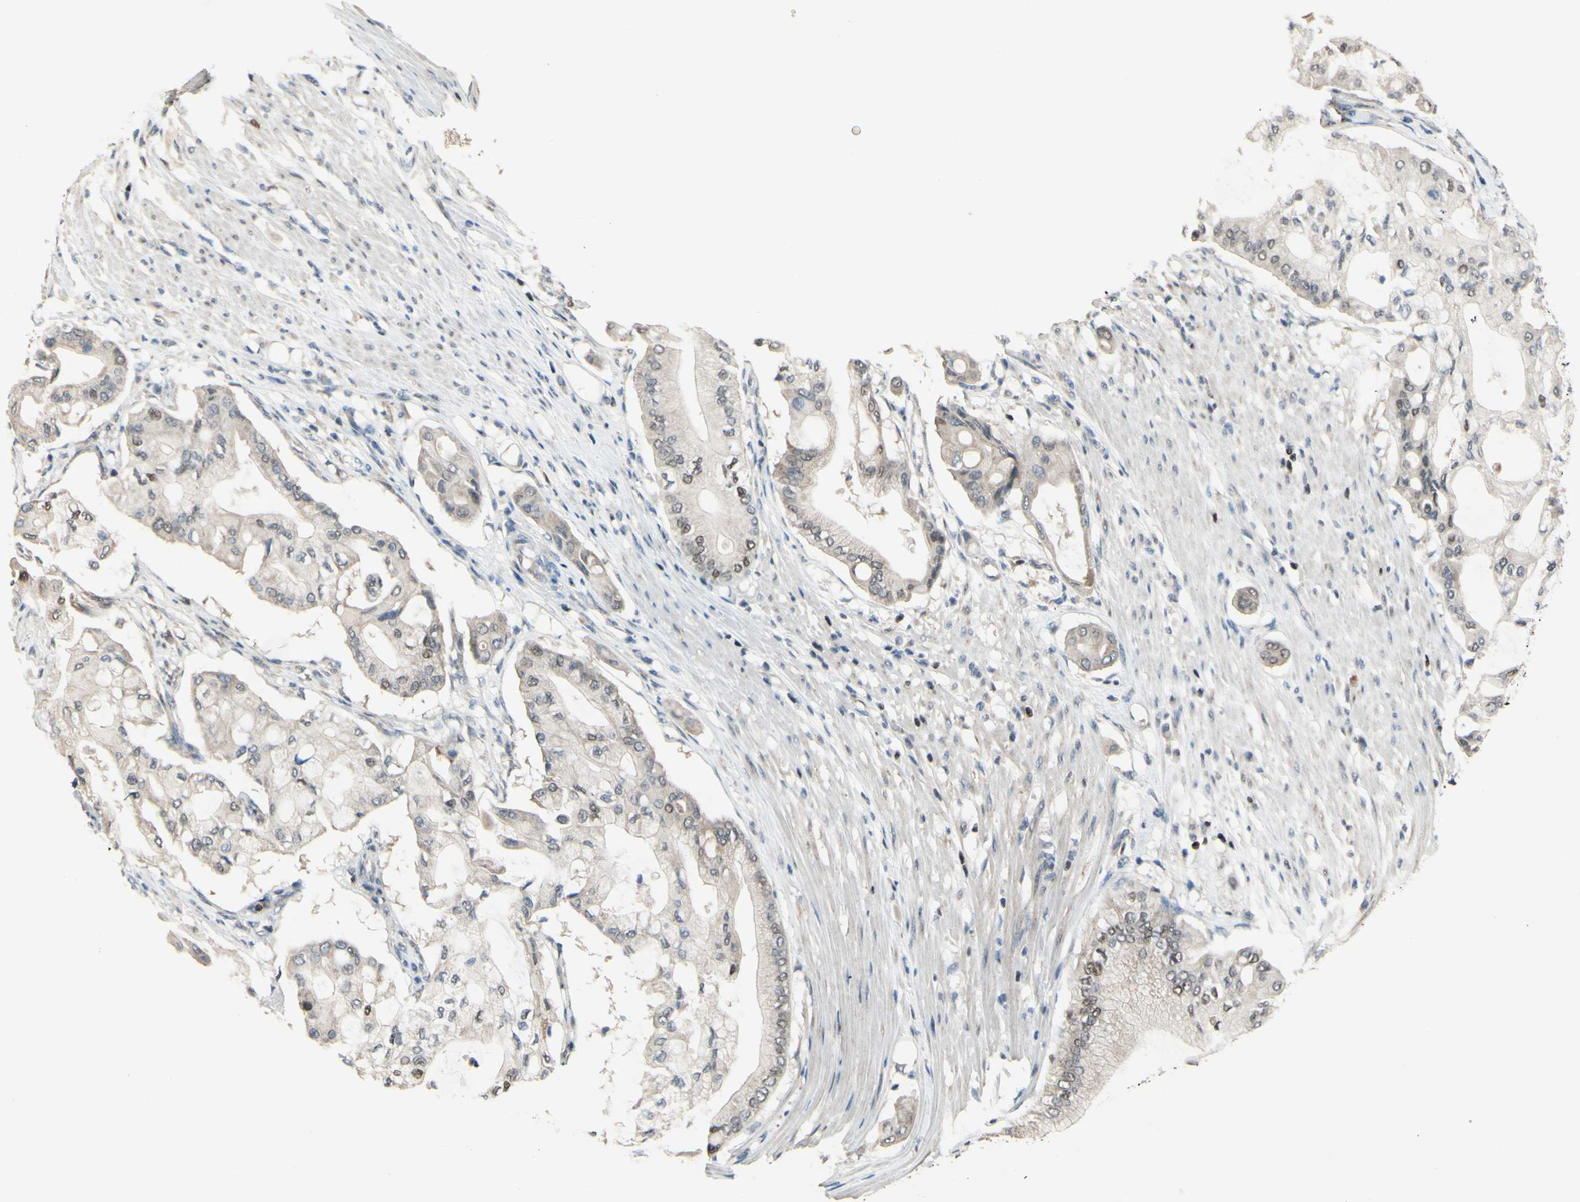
{"staining": {"intensity": "weak", "quantity": ">75%", "location": "cytoplasmic/membranous"}, "tissue": "pancreatic cancer", "cell_type": "Tumor cells", "image_type": "cancer", "snomed": [{"axis": "morphology", "description": "Adenocarcinoma, NOS"}, {"axis": "morphology", "description": "Adenocarcinoma, metastatic, NOS"}, {"axis": "topography", "description": "Lymph node"}, {"axis": "topography", "description": "Pancreas"}, {"axis": "topography", "description": "Duodenum"}], "caption": "This photomicrograph demonstrates immunohistochemistry (IHC) staining of human pancreatic cancer, with low weak cytoplasmic/membranous expression in about >75% of tumor cells.", "gene": "SP4", "patient": {"sex": "female", "age": 64}}